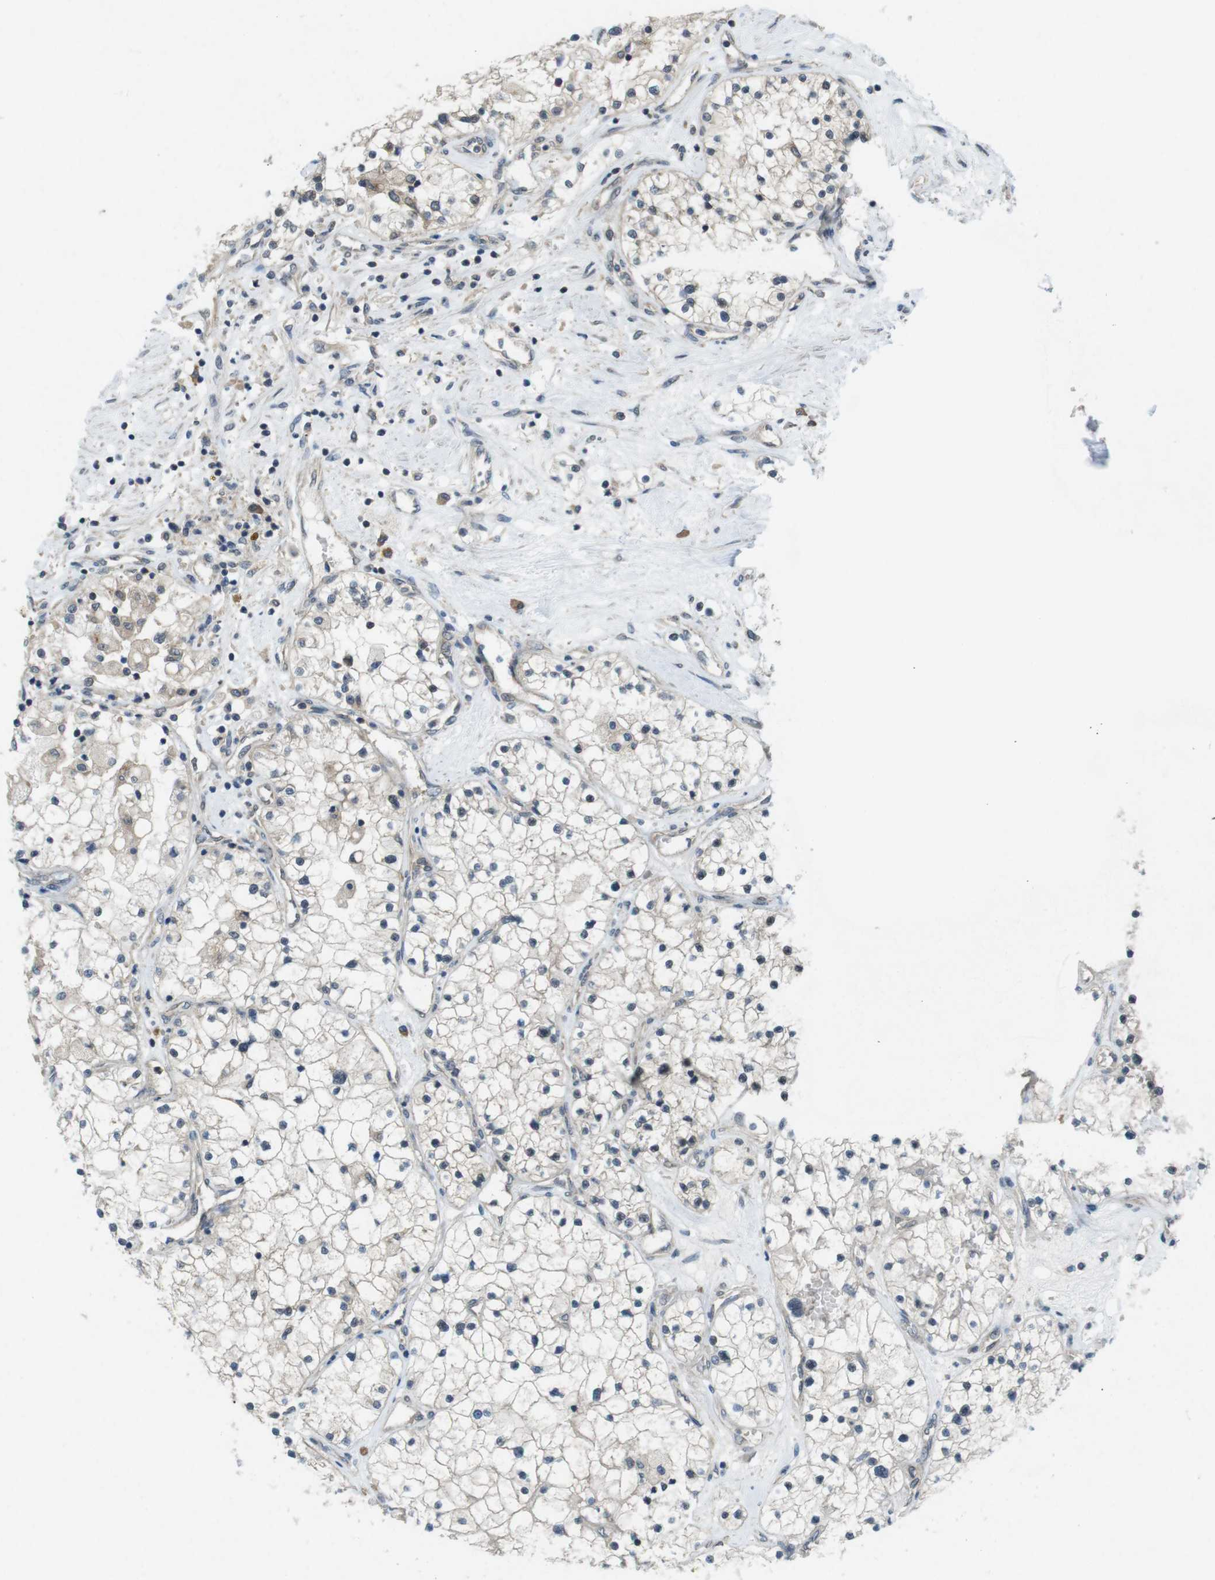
{"staining": {"intensity": "negative", "quantity": "none", "location": "none"}, "tissue": "renal cancer", "cell_type": "Tumor cells", "image_type": "cancer", "snomed": [{"axis": "morphology", "description": "Adenocarcinoma, NOS"}, {"axis": "topography", "description": "Kidney"}], "caption": "DAB immunohistochemical staining of human renal cancer shows no significant staining in tumor cells.", "gene": "SUGT1", "patient": {"sex": "male", "age": 68}}